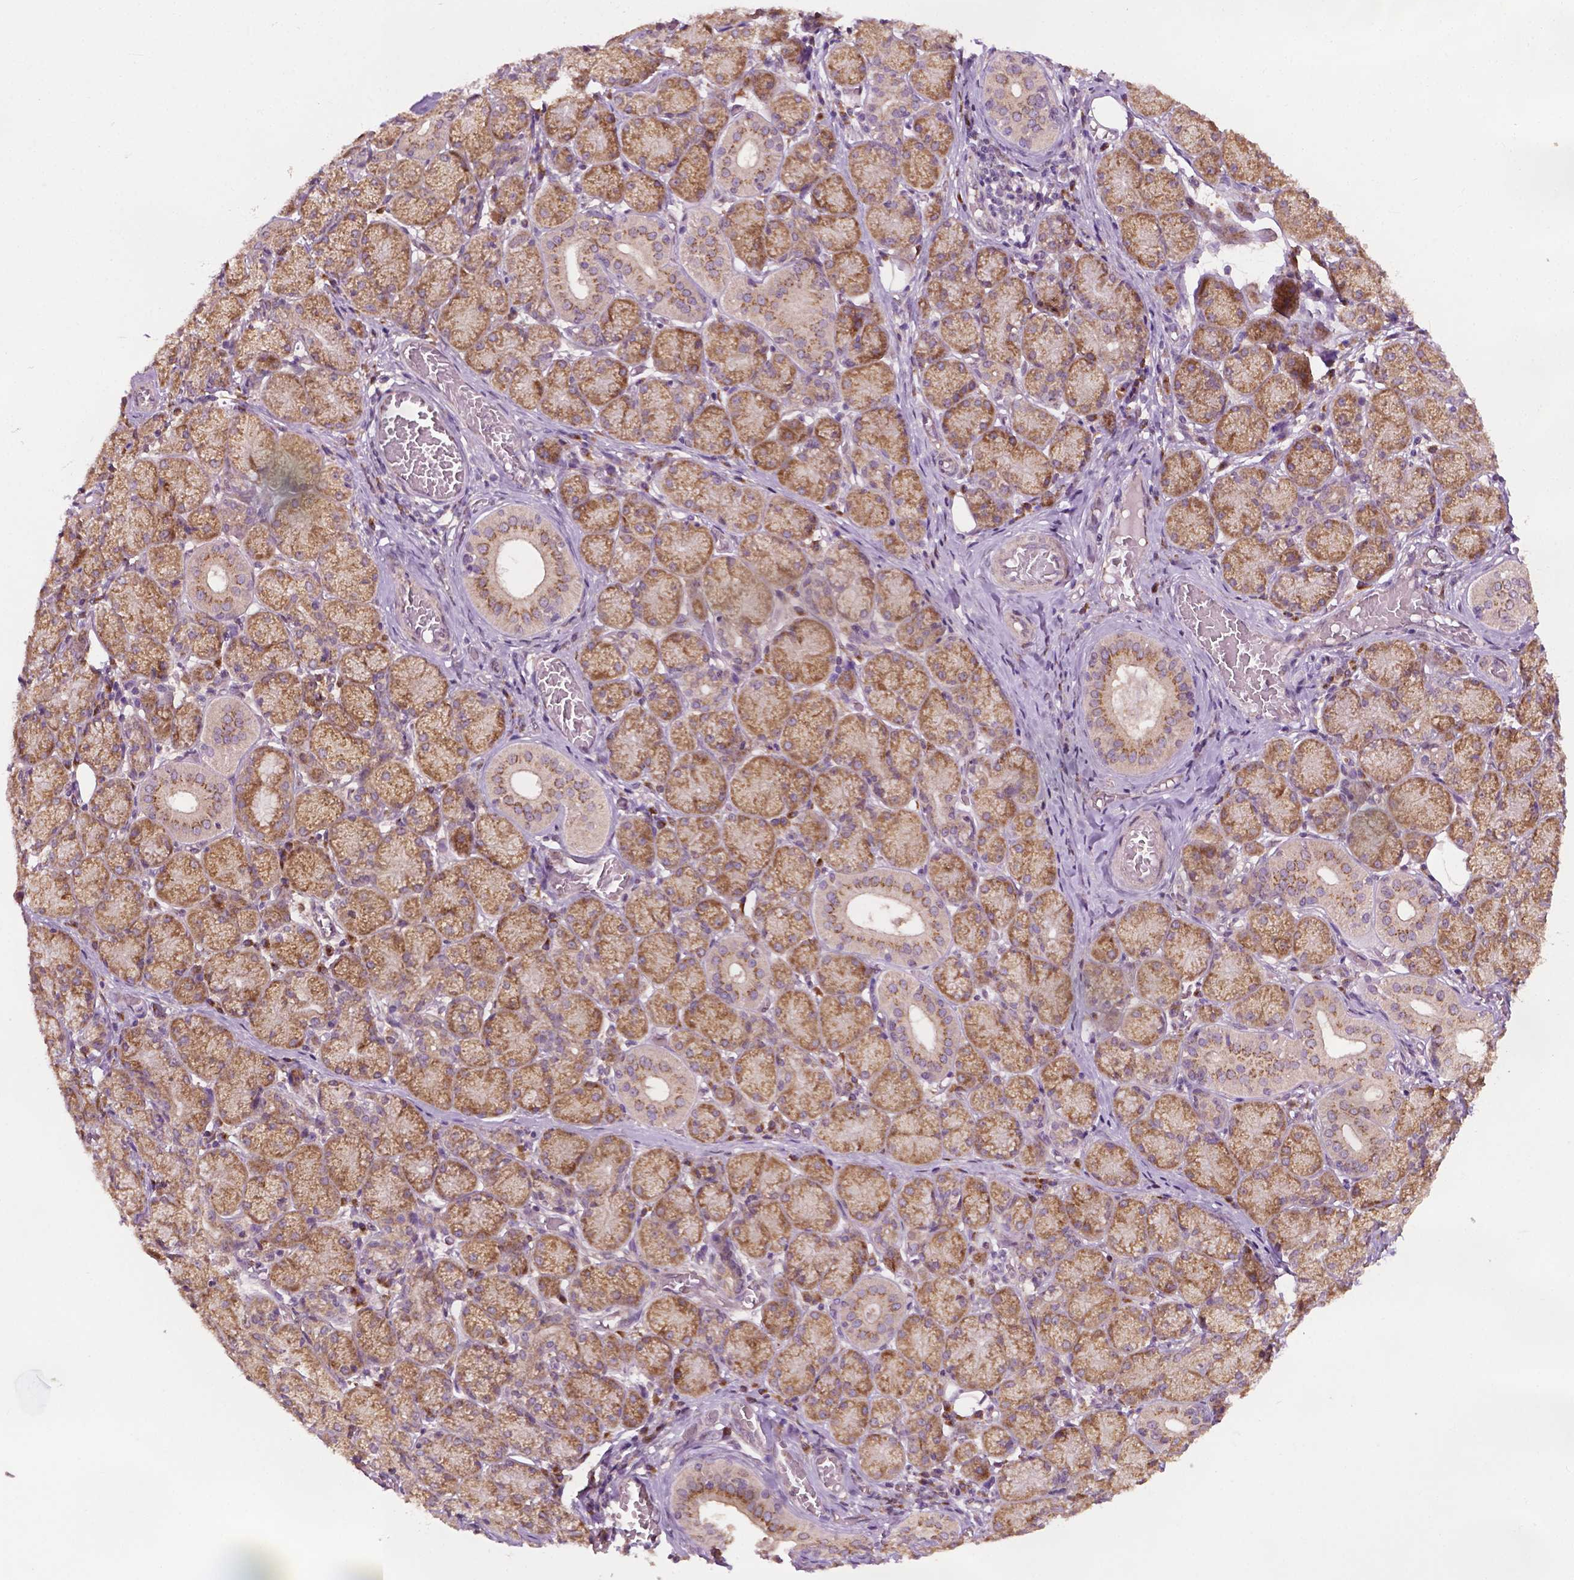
{"staining": {"intensity": "moderate", "quantity": ">75%", "location": "cytoplasmic/membranous"}, "tissue": "salivary gland", "cell_type": "Glandular cells", "image_type": "normal", "snomed": [{"axis": "morphology", "description": "Normal tissue, NOS"}, {"axis": "topography", "description": "Salivary gland"}, {"axis": "topography", "description": "Peripheral nerve tissue"}], "caption": "Immunohistochemistry (IHC) of normal salivary gland exhibits medium levels of moderate cytoplasmic/membranous positivity in approximately >75% of glandular cells.", "gene": "EBAG9", "patient": {"sex": "female", "age": 24}}